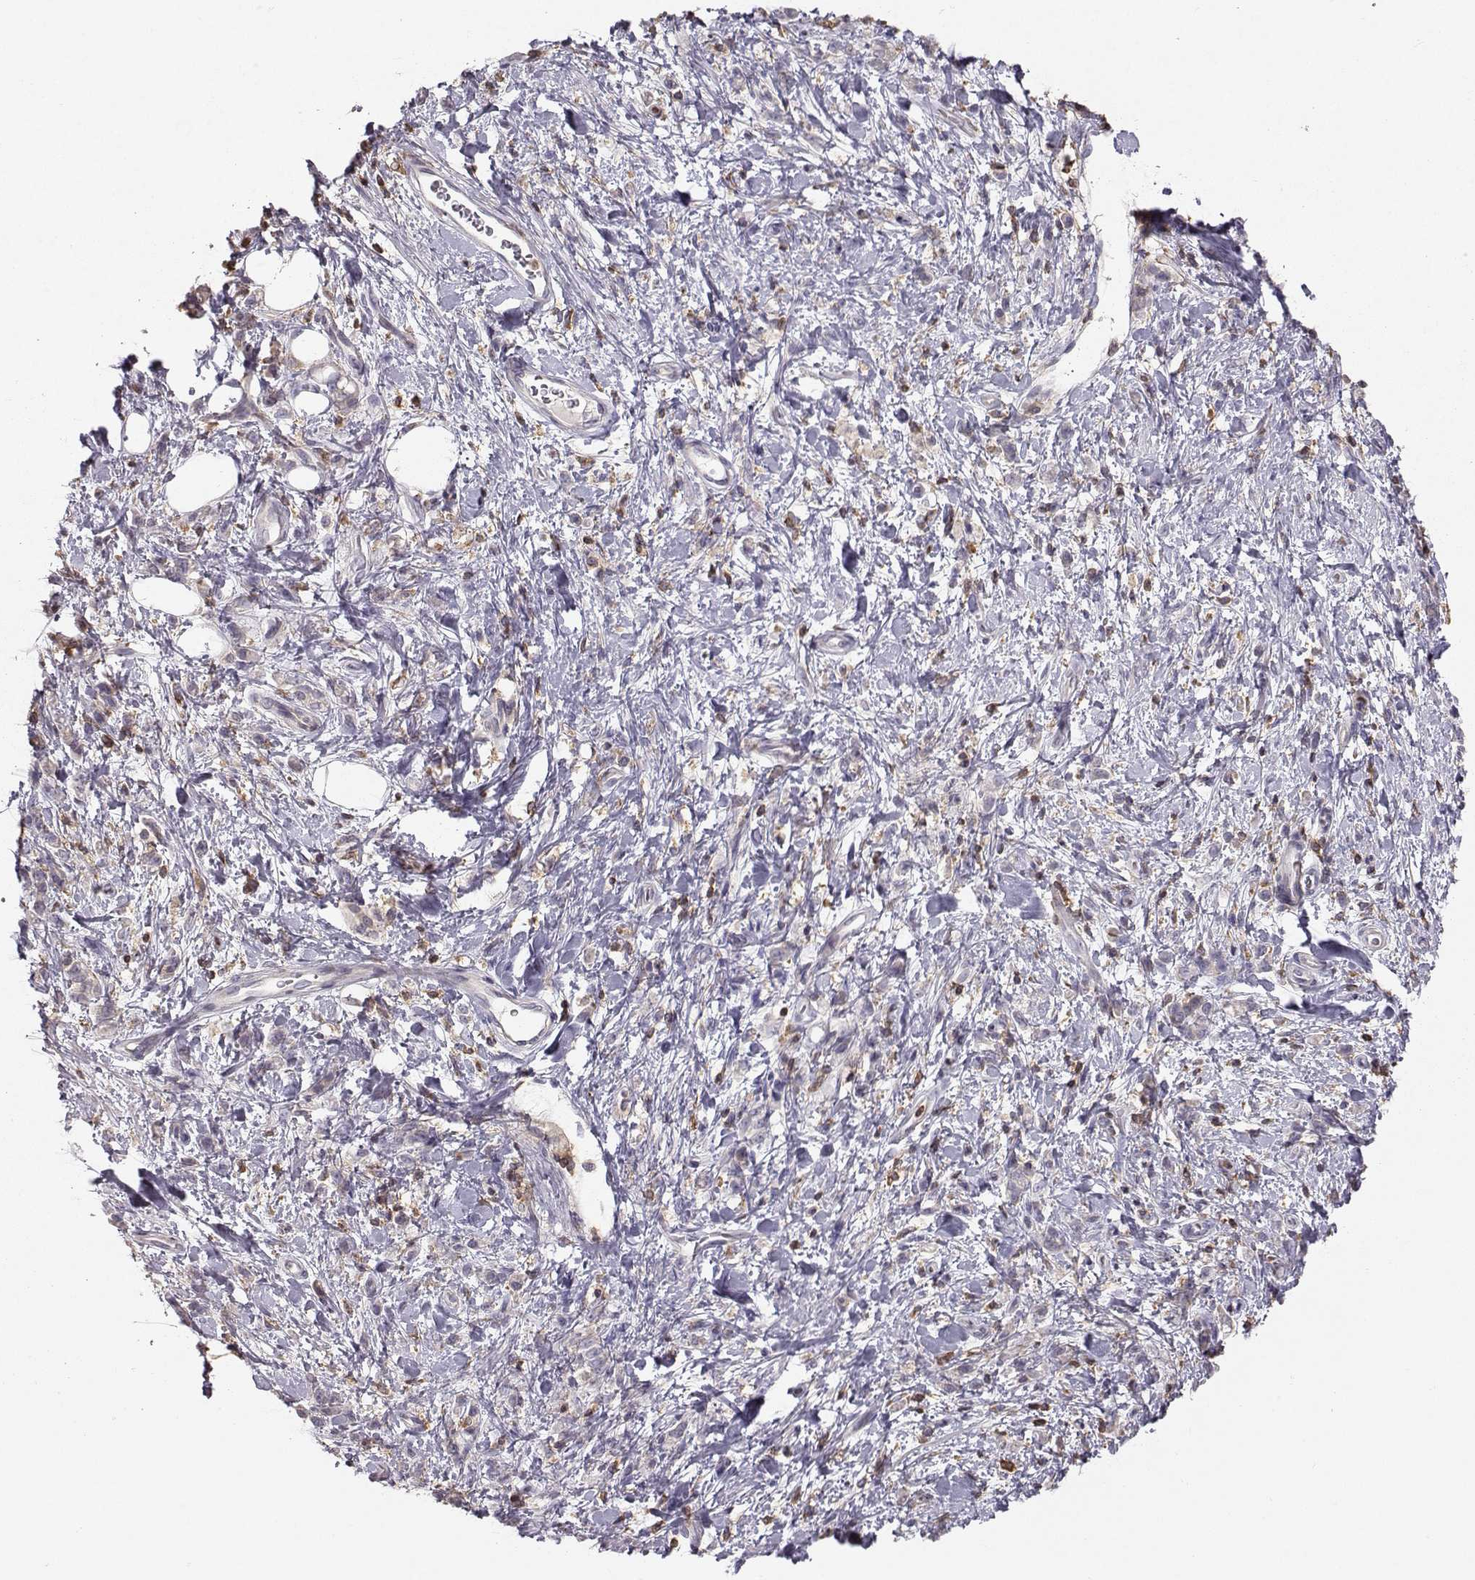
{"staining": {"intensity": "negative", "quantity": "none", "location": "none"}, "tissue": "stomach cancer", "cell_type": "Tumor cells", "image_type": "cancer", "snomed": [{"axis": "morphology", "description": "Adenocarcinoma, NOS"}, {"axis": "topography", "description": "Stomach"}], "caption": "Tumor cells are negative for protein expression in human stomach adenocarcinoma.", "gene": "ZBTB32", "patient": {"sex": "male", "age": 77}}